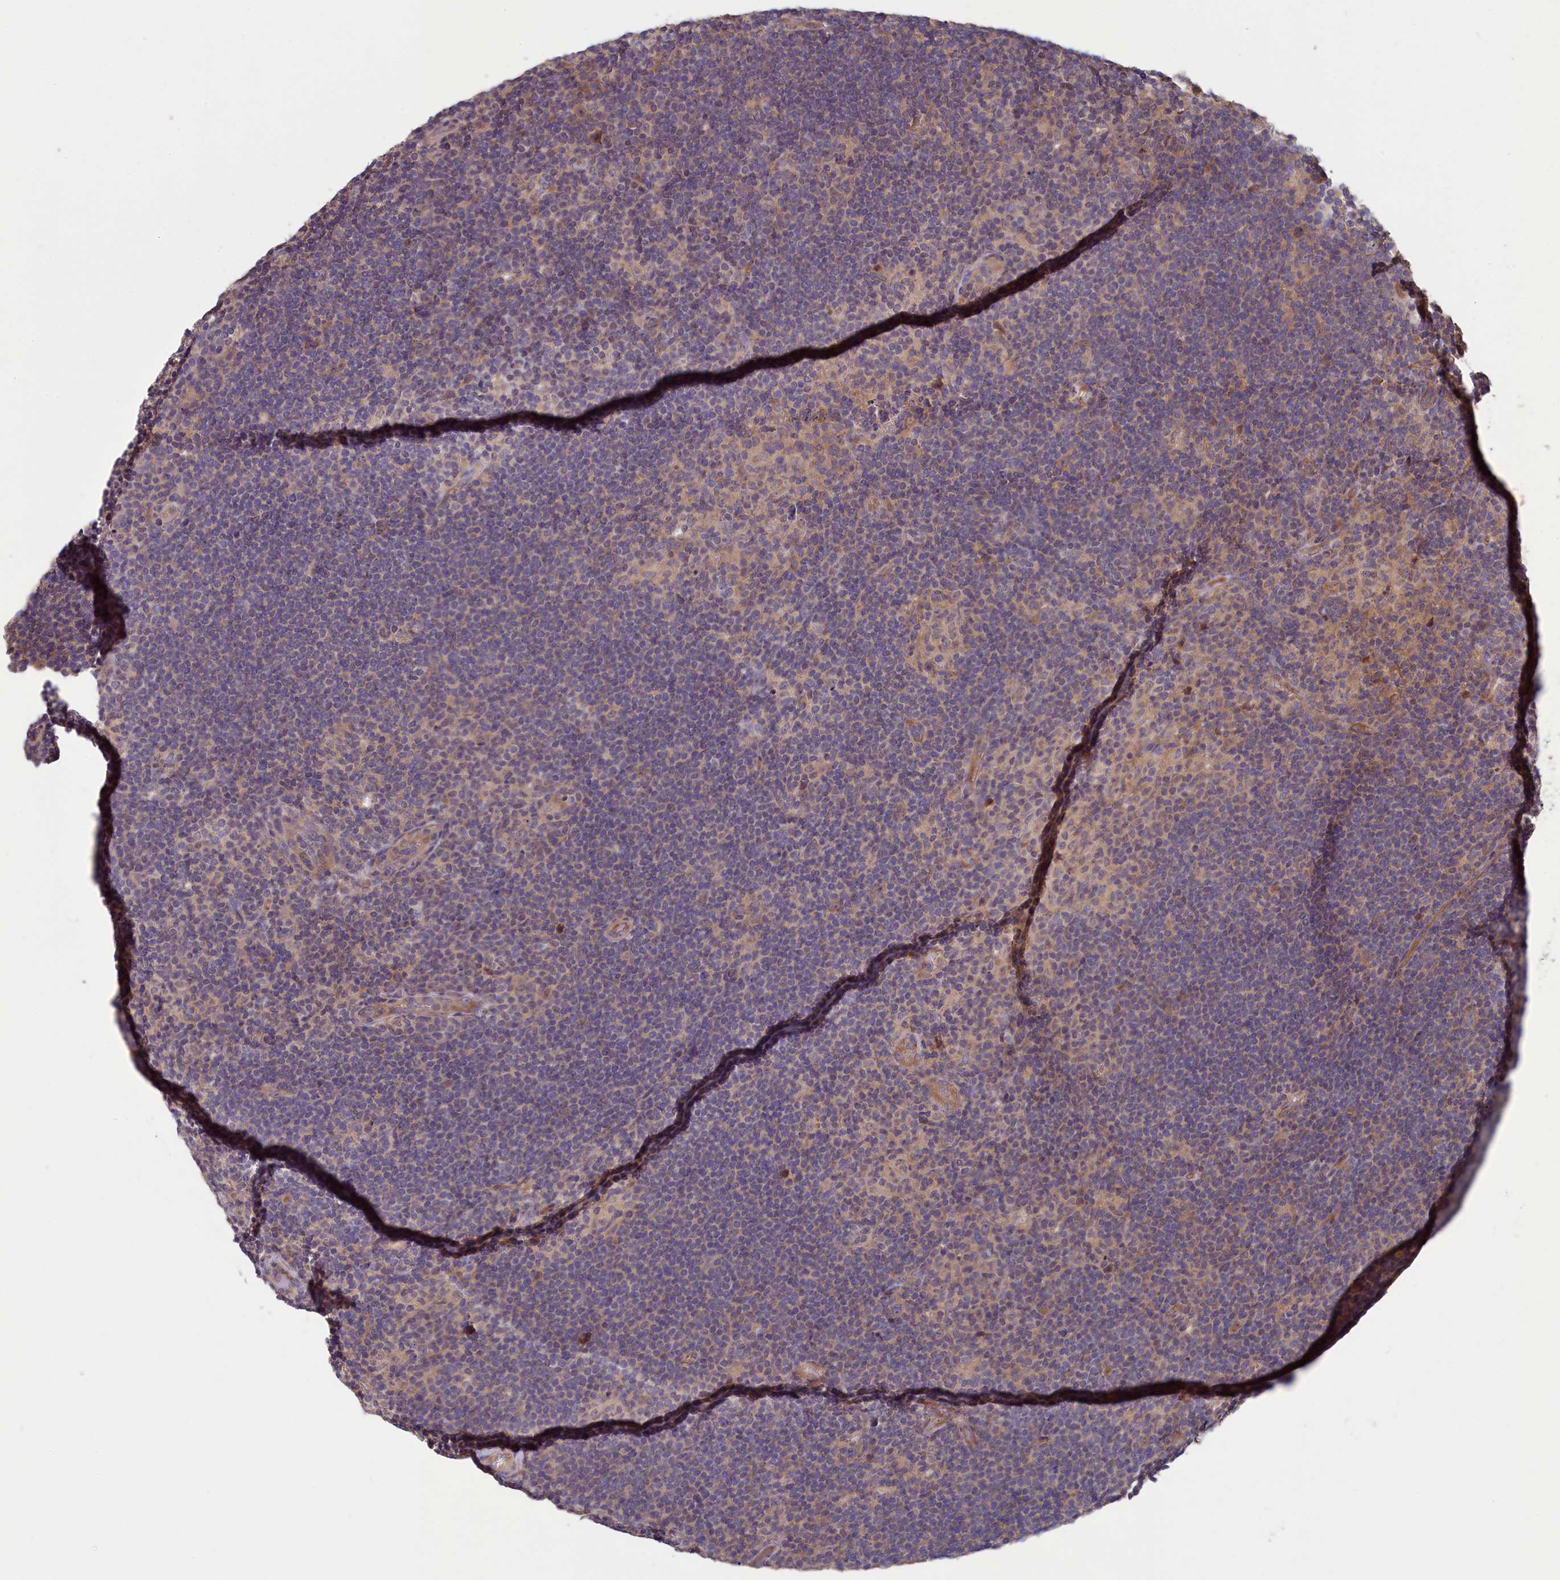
{"staining": {"intensity": "negative", "quantity": "none", "location": "none"}, "tissue": "lymphoma", "cell_type": "Tumor cells", "image_type": "cancer", "snomed": [{"axis": "morphology", "description": "Hodgkin's disease, NOS"}, {"axis": "topography", "description": "Lymph node"}], "caption": "The photomicrograph reveals no significant positivity in tumor cells of Hodgkin's disease. (Stains: DAB (3,3'-diaminobenzidine) IHC with hematoxylin counter stain, Microscopy: brightfield microscopy at high magnification).", "gene": "CIAO2B", "patient": {"sex": "female", "age": 57}}